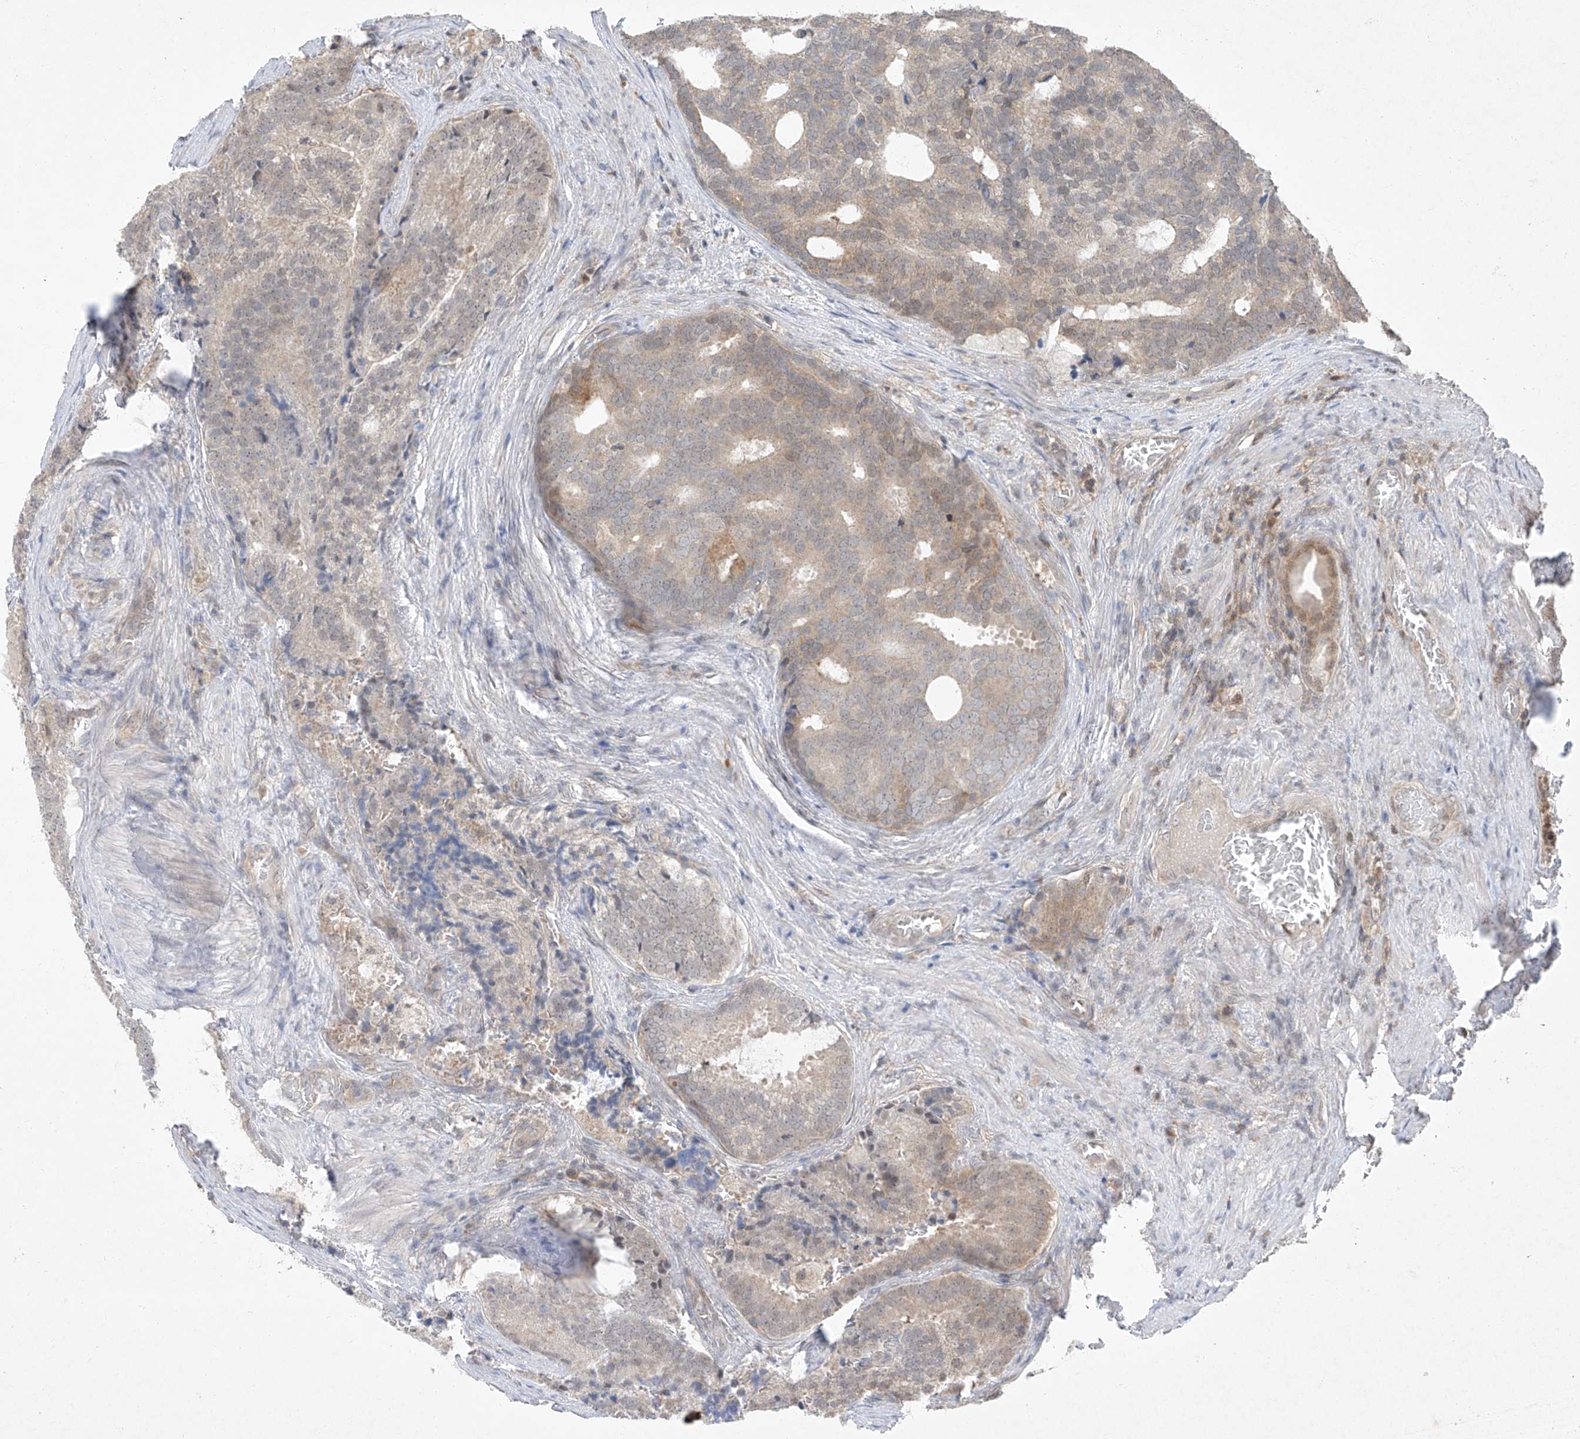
{"staining": {"intensity": "moderate", "quantity": "<25%", "location": "cytoplasmic/membranous"}, "tissue": "prostate cancer", "cell_type": "Tumor cells", "image_type": "cancer", "snomed": [{"axis": "morphology", "description": "Adenocarcinoma, Low grade"}, {"axis": "topography", "description": "Prostate"}], "caption": "Moderate cytoplasmic/membranous staining is appreciated in approximately <25% of tumor cells in prostate cancer (adenocarcinoma (low-grade)).", "gene": "ZNF358", "patient": {"sex": "male", "age": 71}}